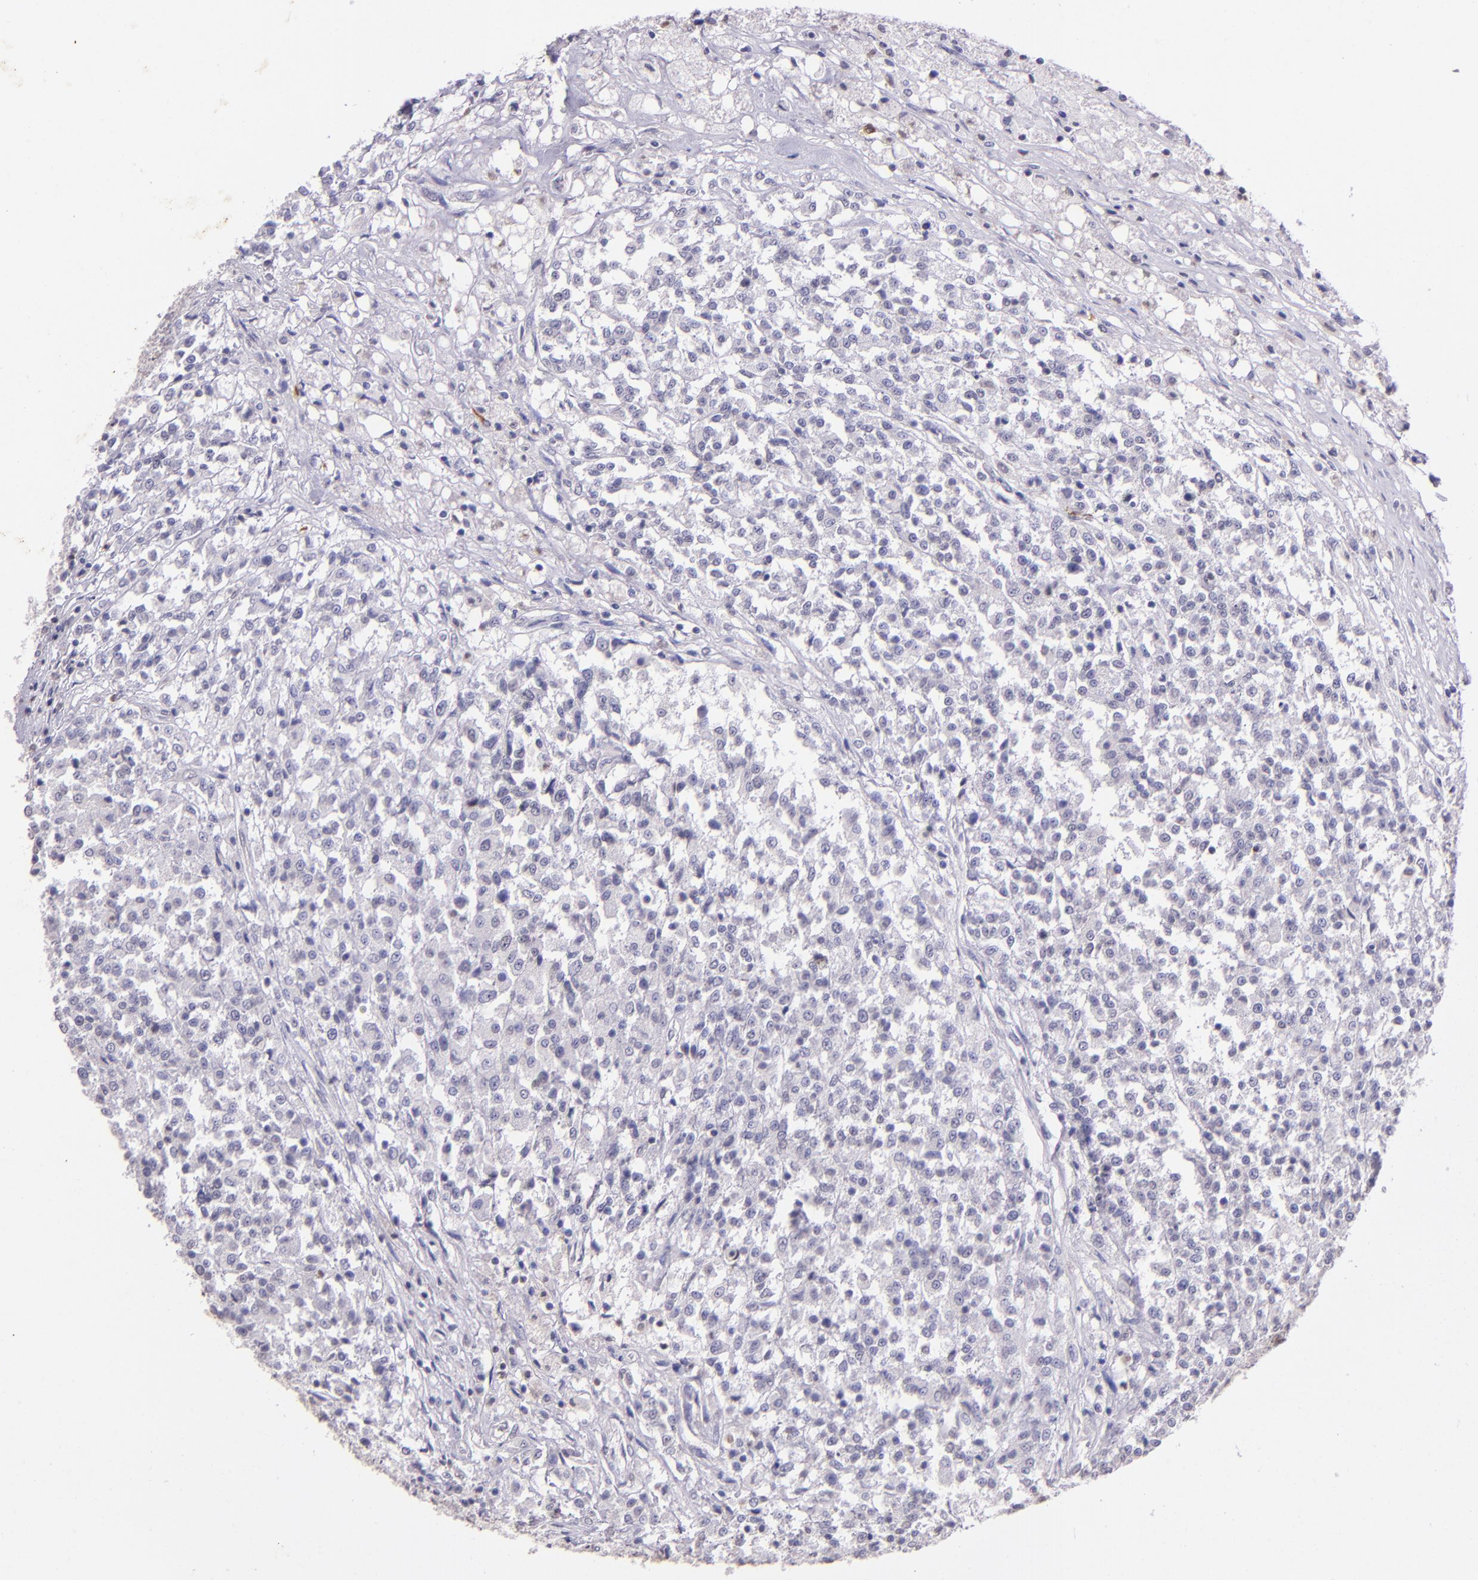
{"staining": {"intensity": "negative", "quantity": "none", "location": "none"}, "tissue": "testis cancer", "cell_type": "Tumor cells", "image_type": "cancer", "snomed": [{"axis": "morphology", "description": "Seminoma, NOS"}, {"axis": "topography", "description": "Testis"}], "caption": "Testis cancer (seminoma) was stained to show a protein in brown. There is no significant staining in tumor cells.", "gene": "RTN1", "patient": {"sex": "male", "age": 59}}